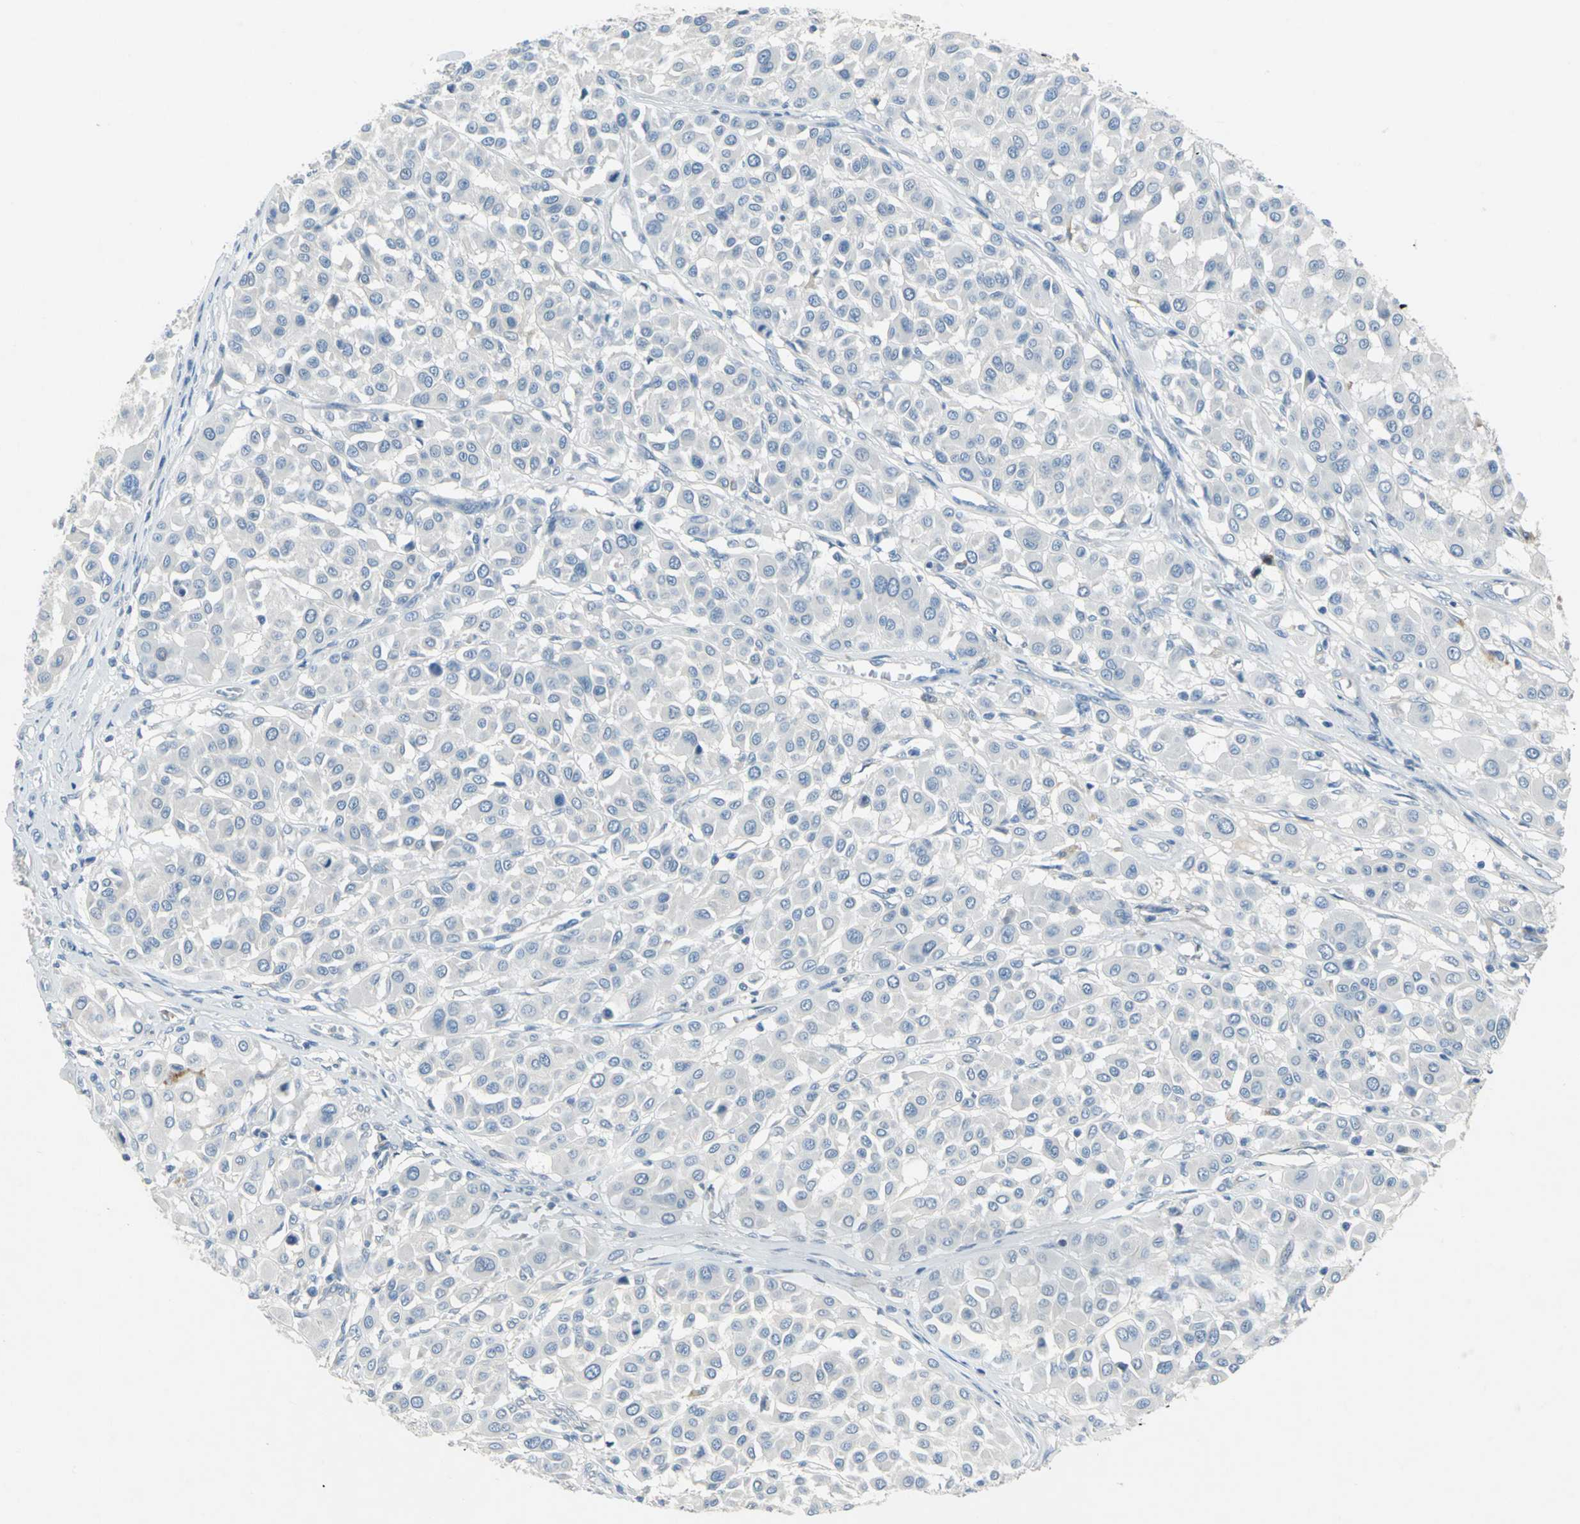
{"staining": {"intensity": "negative", "quantity": "none", "location": "none"}, "tissue": "melanoma", "cell_type": "Tumor cells", "image_type": "cancer", "snomed": [{"axis": "morphology", "description": "Malignant melanoma, Metastatic site"}, {"axis": "topography", "description": "Soft tissue"}], "caption": "This is an IHC micrograph of human malignant melanoma (metastatic site). There is no staining in tumor cells.", "gene": "PTGDS", "patient": {"sex": "male", "age": 41}}